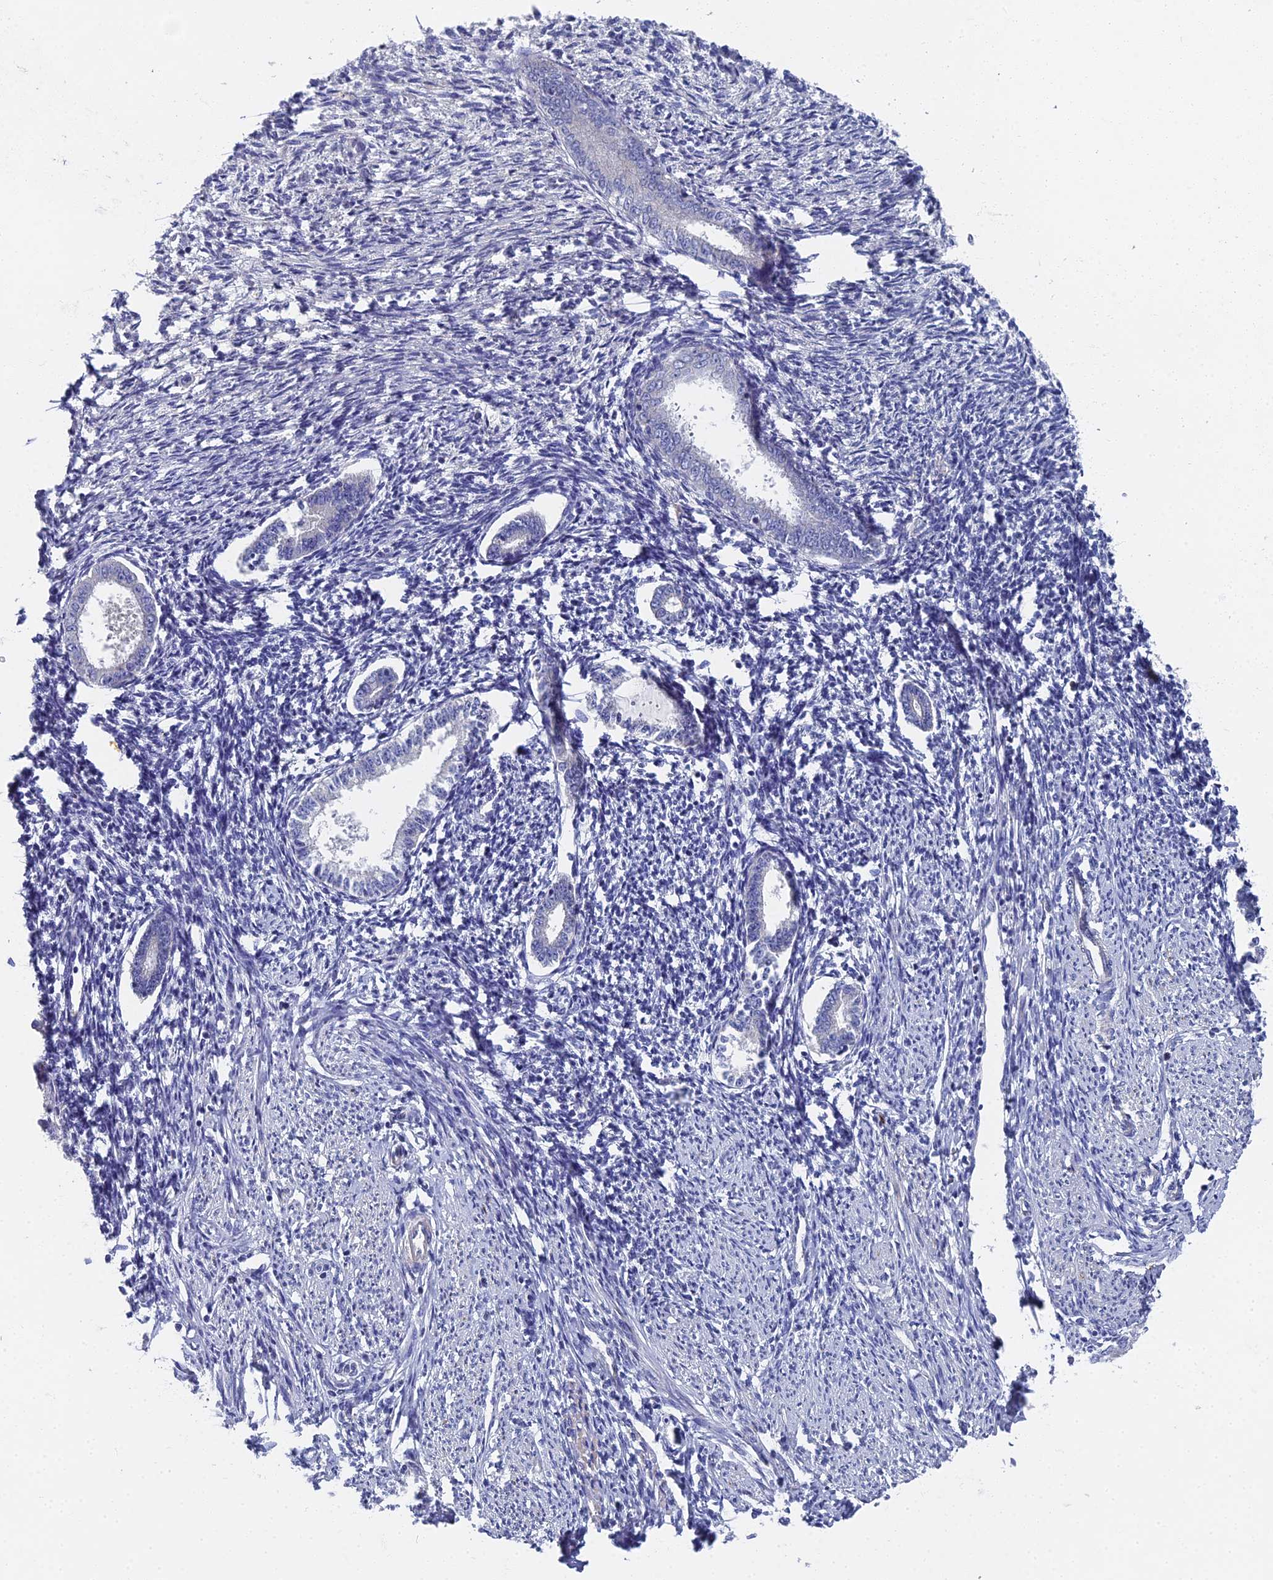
{"staining": {"intensity": "negative", "quantity": "none", "location": "none"}, "tissue": "endometrium", "cell_type": "Cells in endometrial stroma", "image_type": "normal", "snomed": [{"axis": "morphology", "description": "Normal tissue, NOS"}, {"axis": "topography", "description": "Endometrium"}], "caption": "Immunohistochemistry of benign endometrium demonstrates no positivity in cells in endometrial stroma. (DAB immunohistochemistry with hematoxylin counter stain).", "gene": "SPIN4", "patient": {"sex": "female", "age": 56}}